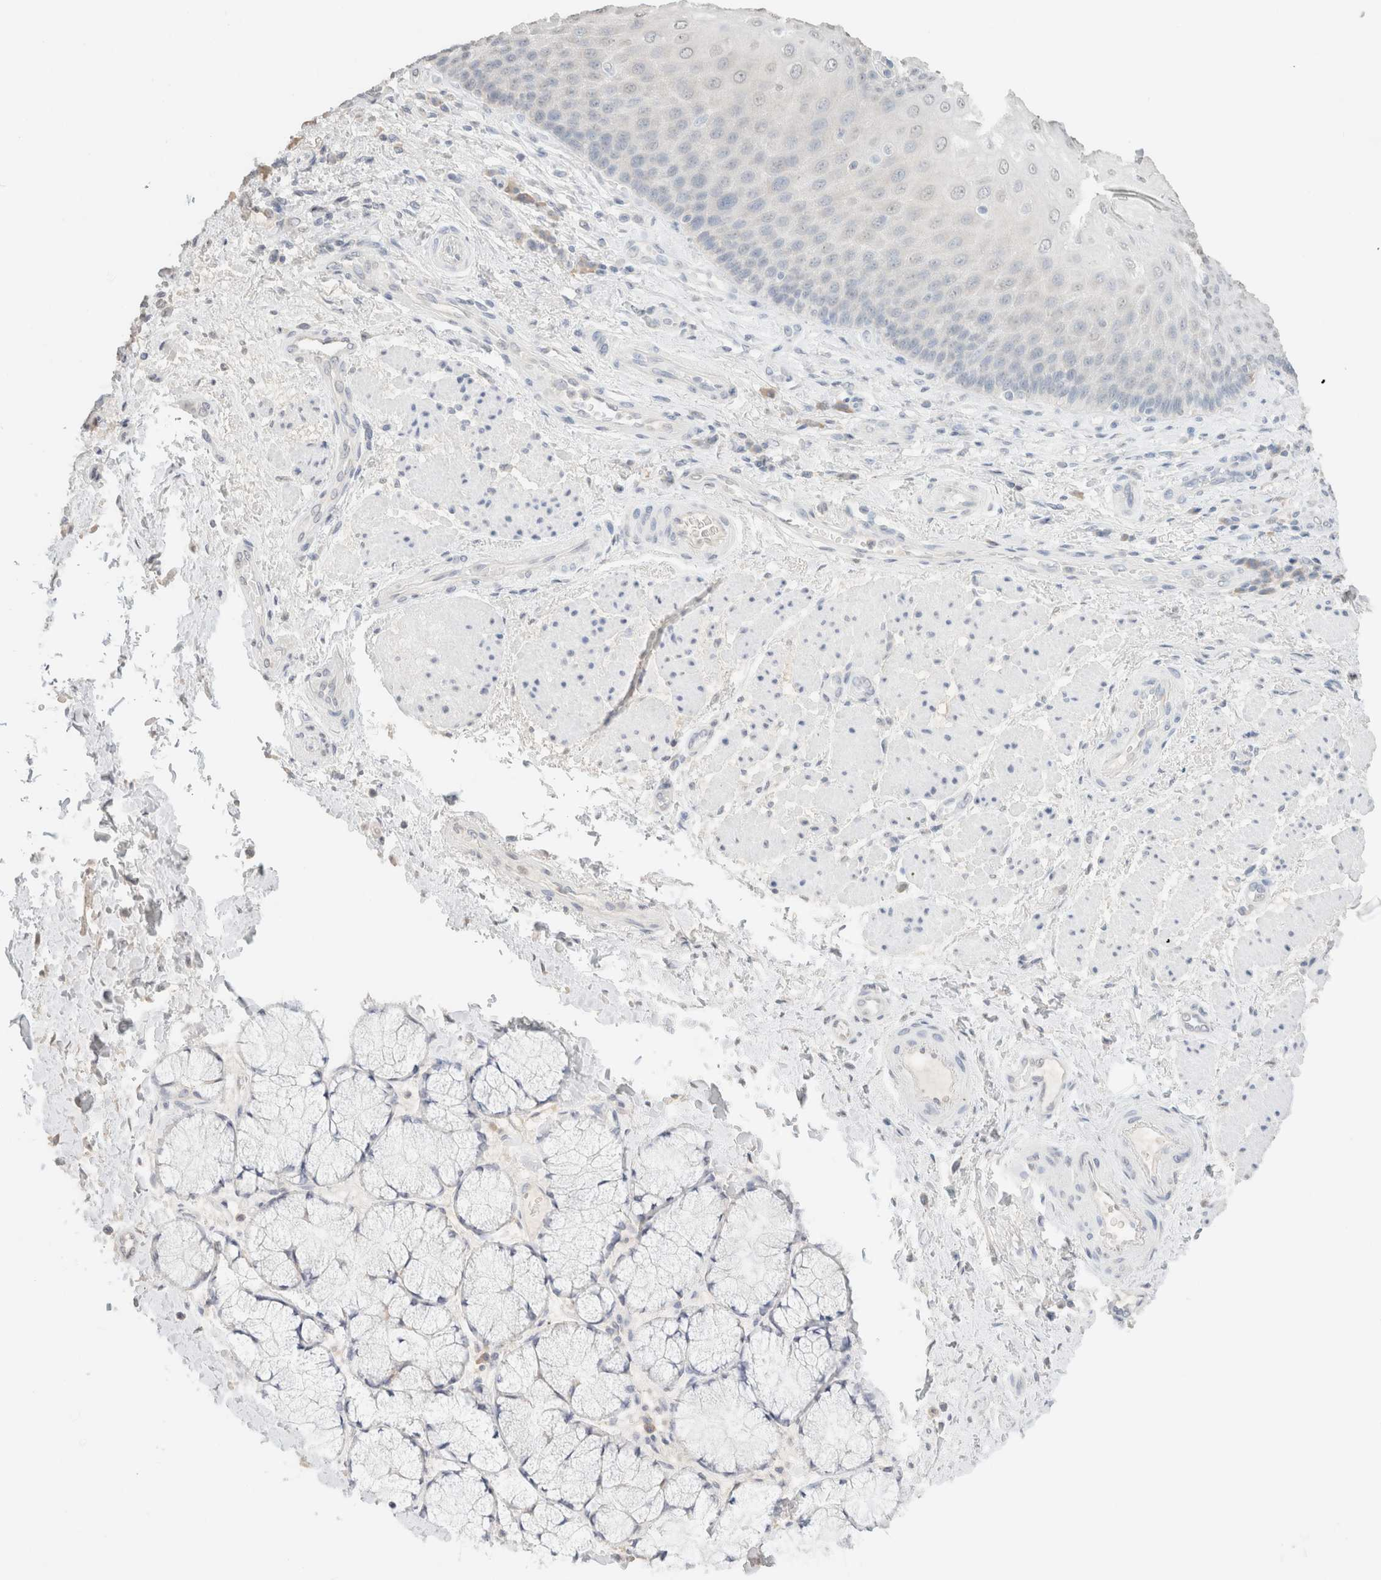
{"staining": {"intensity": "negative", "quantity": "none", "location": "none"}, "tissue": "esophagus", "cell_type": "Squamous epithelial cells", "image_type": "normal", "snomed": [{"axis": "morphology", "description": "Normal tissue, NOS"}, {"axis": "topography", "description": "Esophagus"}], "caption": "The immunohistochemistry photomicrograph has no significant expression in squamous epithelial cells of esophagus. (Brightfield microscopy of DAB (3,3'-diaminobenzidine) IHC at high magnification).", "gene": "CPA1", "patient": {"sex": "male", "age": 54}}